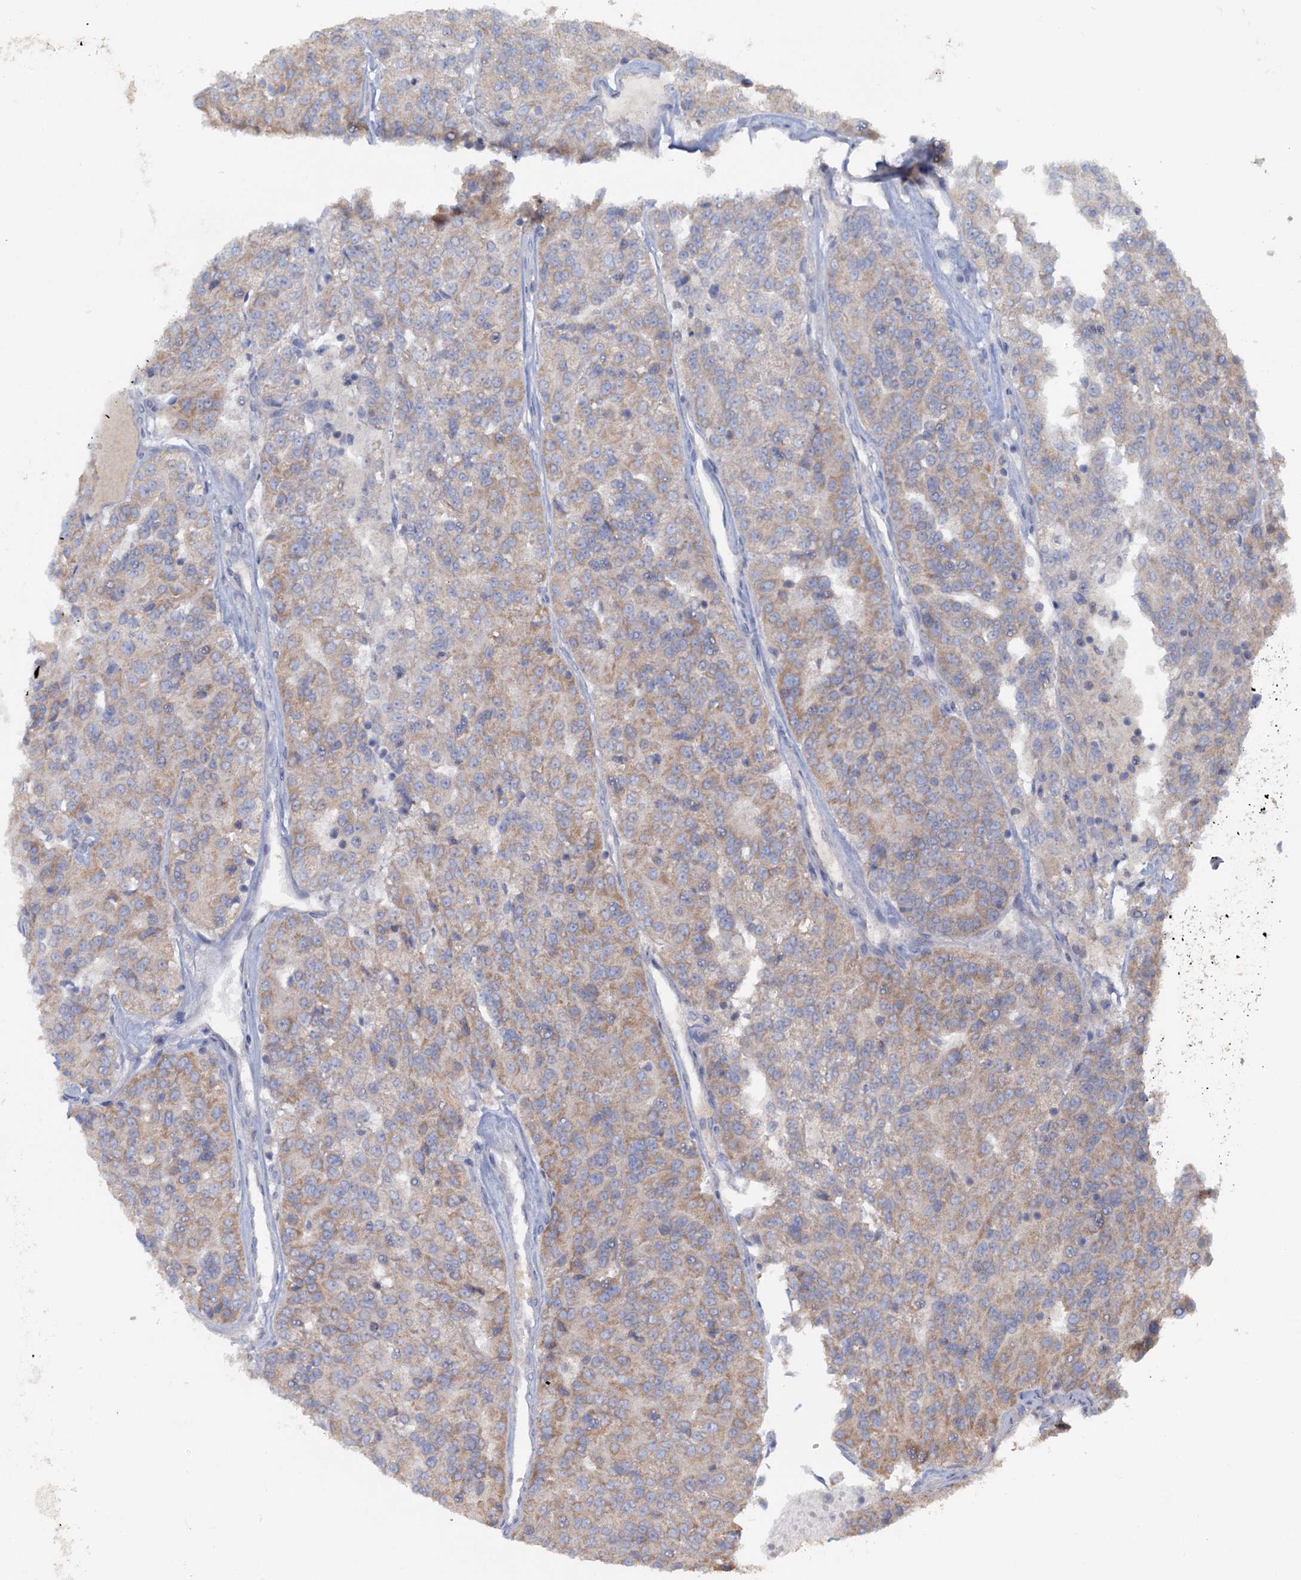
{"staining": {"intensity": "moderate", "quantity": "25%-75%", "location": "cytoplasmic/membranous"}, "tissue": "renal cancer", "cell_type": "Tumor cells", "image_type": "cancer", "snomed": [{"axis": "morphology", "description": "Adenocarcinoma, NOS"}, {"axis": "topography", "description": "Kidney"}], "caption": "Protein staining demonstrates moderate cytoplasmic/membranous staining in approximately 25%-75% of tumor cells in renal cancer (adenocarcinoma).", "gene": "FUNDC1", "patient": {"sex": "female", "age": 63}}